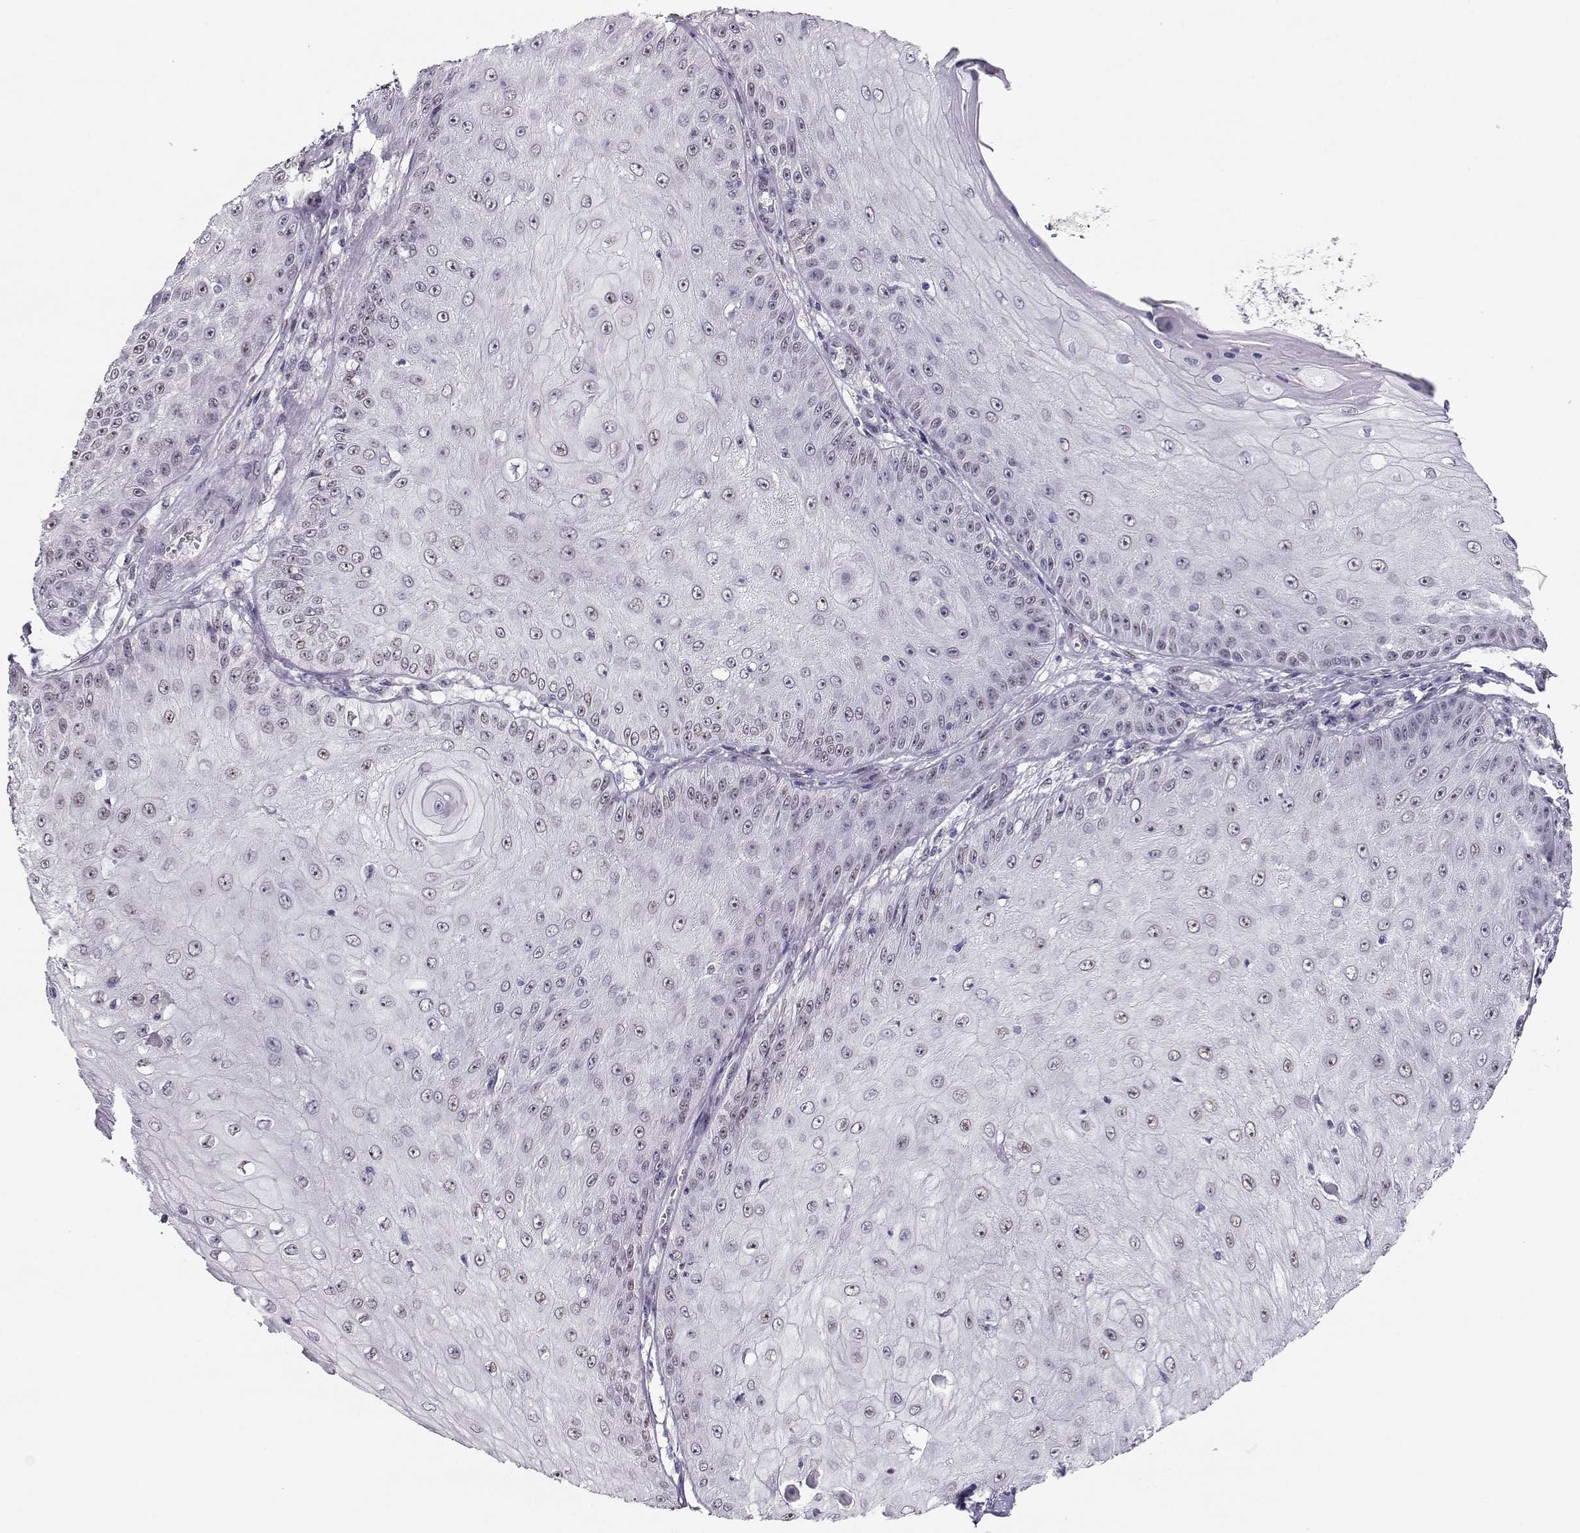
{"staining": {"intensity": "negative", "quantity": "none", "location": "none"}, "tissue": "skin cancer", "cell_type": "Tumor cells", "image_type": "cancer", "snomed": [{"axis": "morphology", "description": "Squamous cell carcinoma, NOS"}, {"axis": "topography", "description": "Skin"}], "caption": "This is an IHC photomicrograph of human skin squamous cell carcinoma. There is no expression in tumor cells.", "gene": "POLI", "patient": {"sex": "male", "age": 70}}